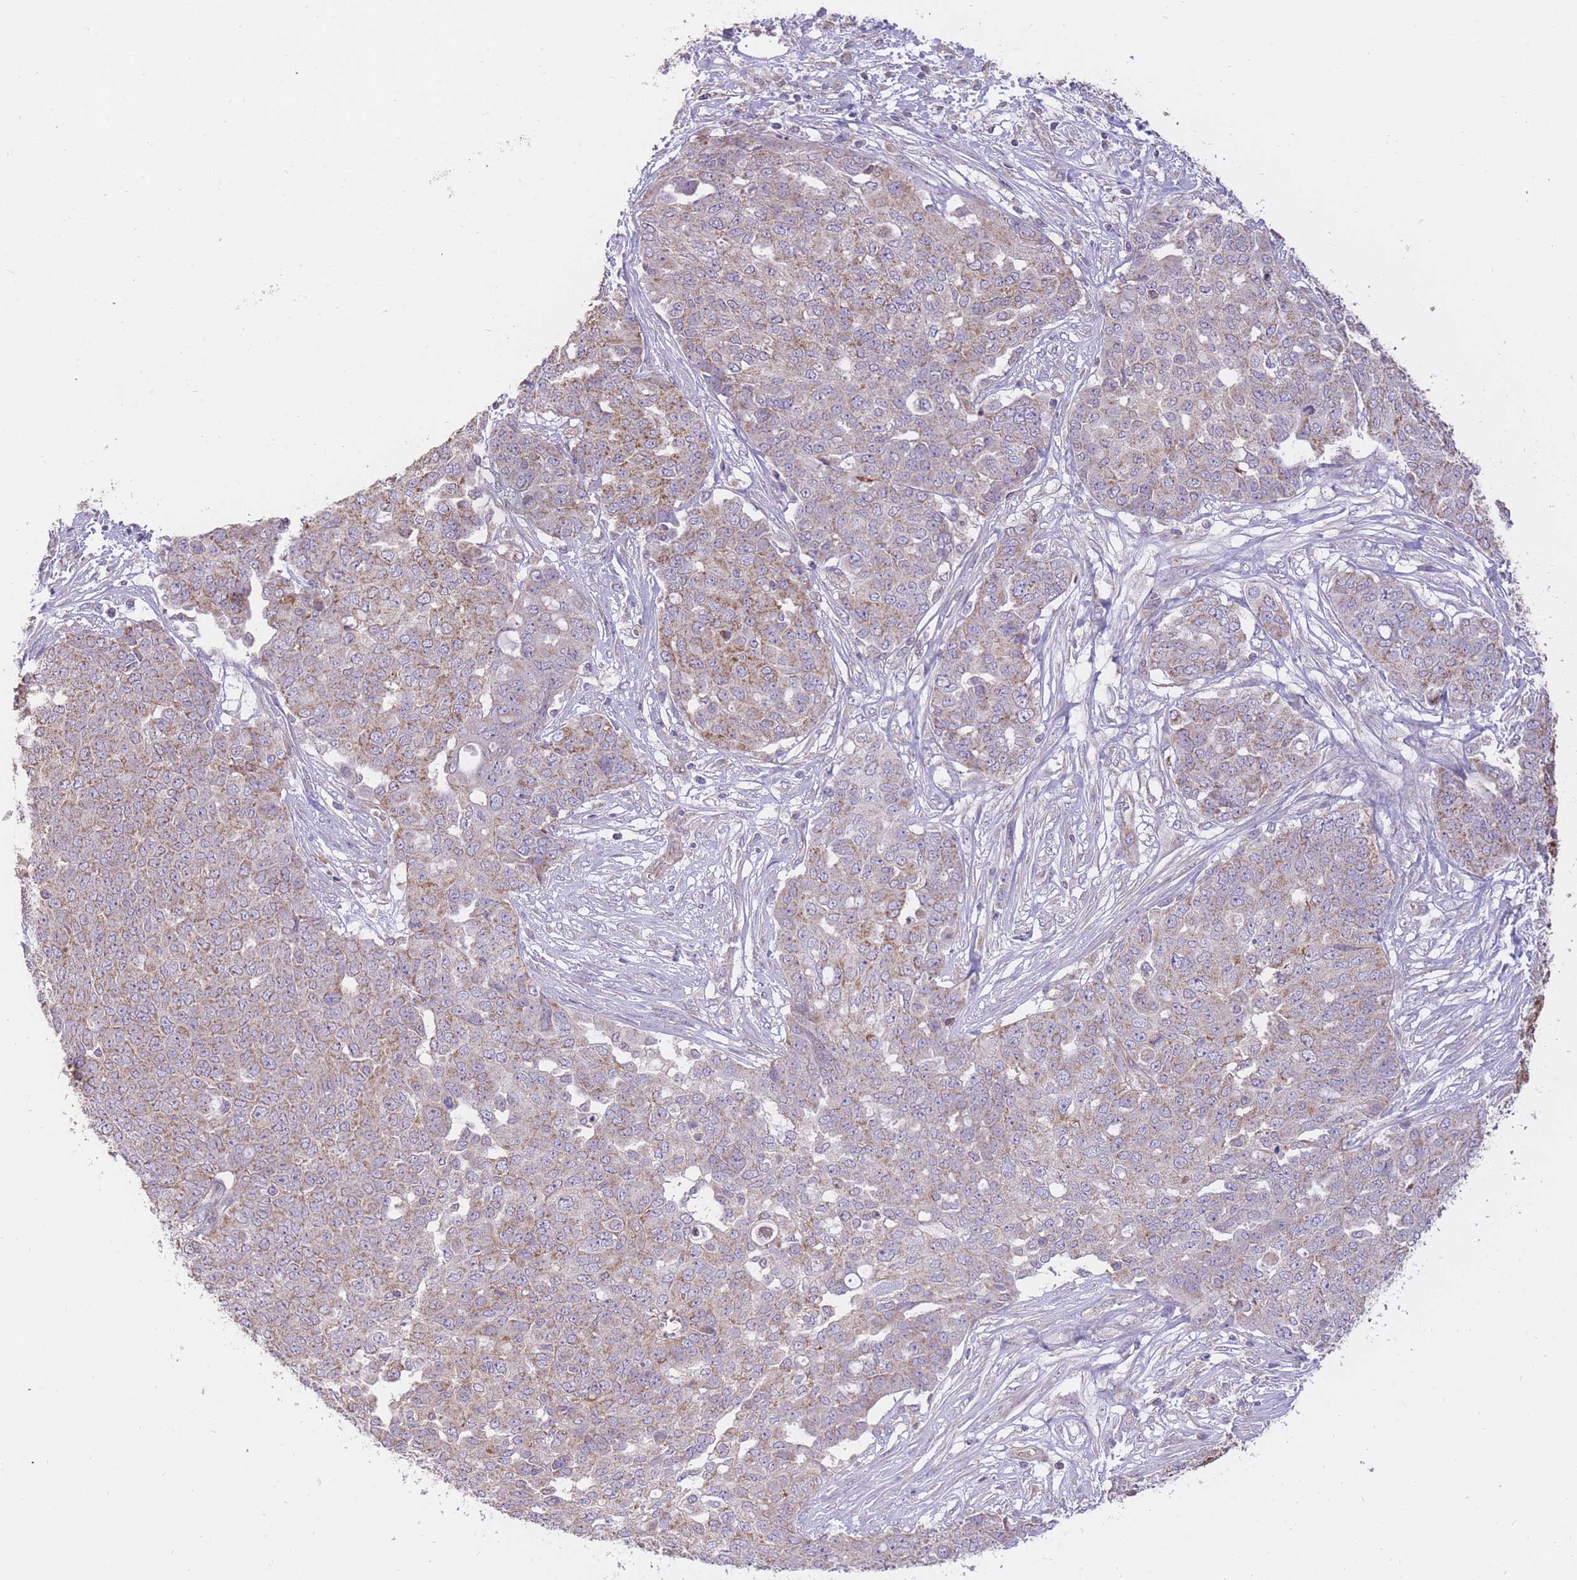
{"staining": {"intensity": "moderate", "quantity": ">75%", "location": "cytoplasmic/membranous"}, "tissue": "ovarian cancer", "cell_type": "Tumor cells", "image_type": "cancer", "snomed": [{"axis": "morphology", "description": "Cystadenocarcinoma, serous, NOS"}, {"axis": "topography", "description": "Soft tissue"}, {"axis": "topography", "description": "Ovary"}], "caption": "This is a histology image of IHC staining of ovarian cancer (serous cystadenocarcinoma), which shows moderate expression in the cytoplasmic/membranous of tumor cells.", "gene": "PREP", "patient": {"sex": "female", "age": 57}}